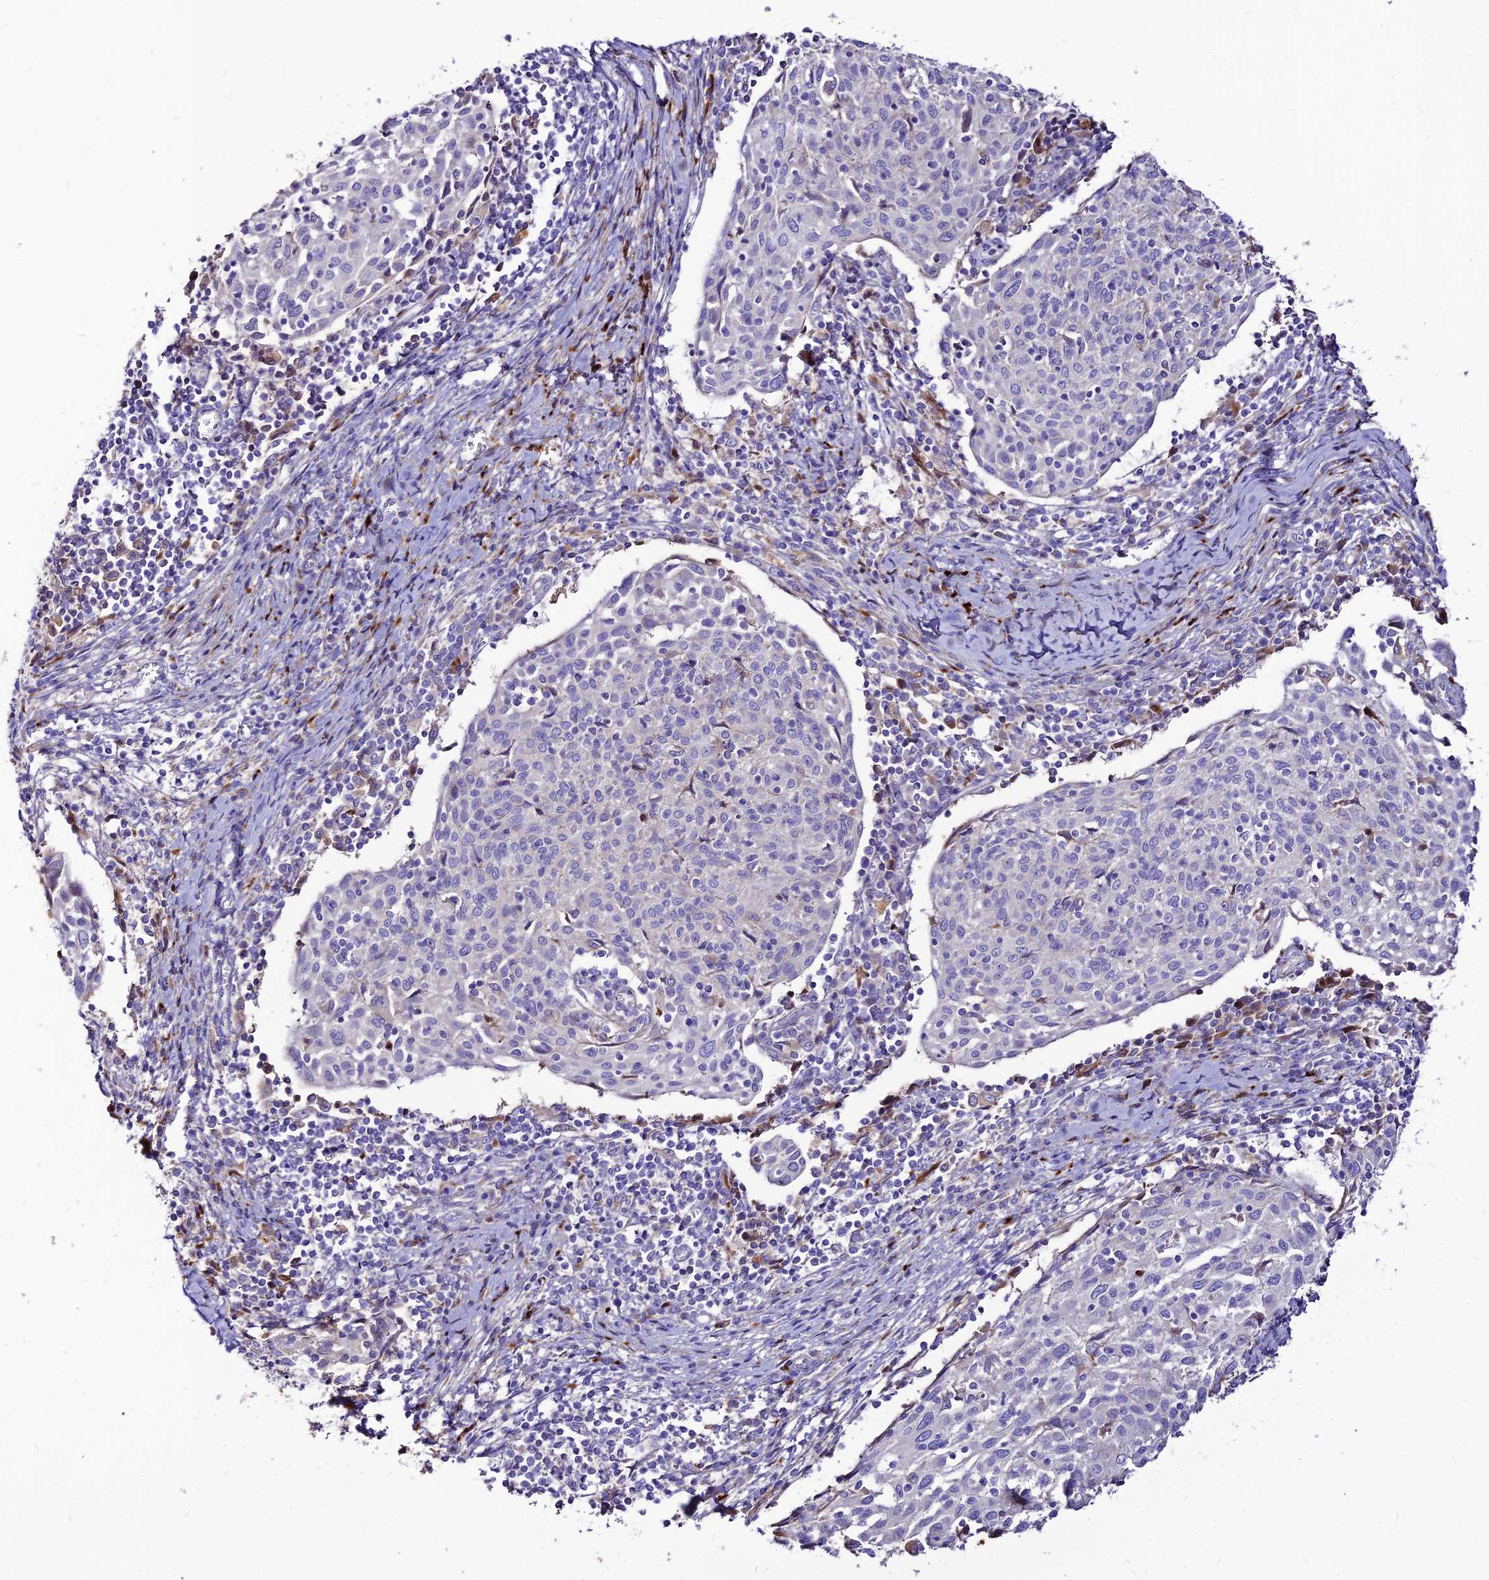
{"staining": {"intensity": "negative", "quantity": "none", "location": "none"}, "tissue": "cervical cancer", "cell_type": "Tumor cells", "image_type": "cancer", "snomed": [{"axis": "morphology", "description": "Squamous cell carcinoma, NOS"}, {"axis": "topography", "description": "Cervix"}], "caption": "High power microscopy photomicrograph of an immunohistochemistry micrograph of cervical squamous cell carcinoma, revealing no significant staining in tumor cells.", "gene": "RIMOC1", "patient": {"sex": "female", "age": 52}}